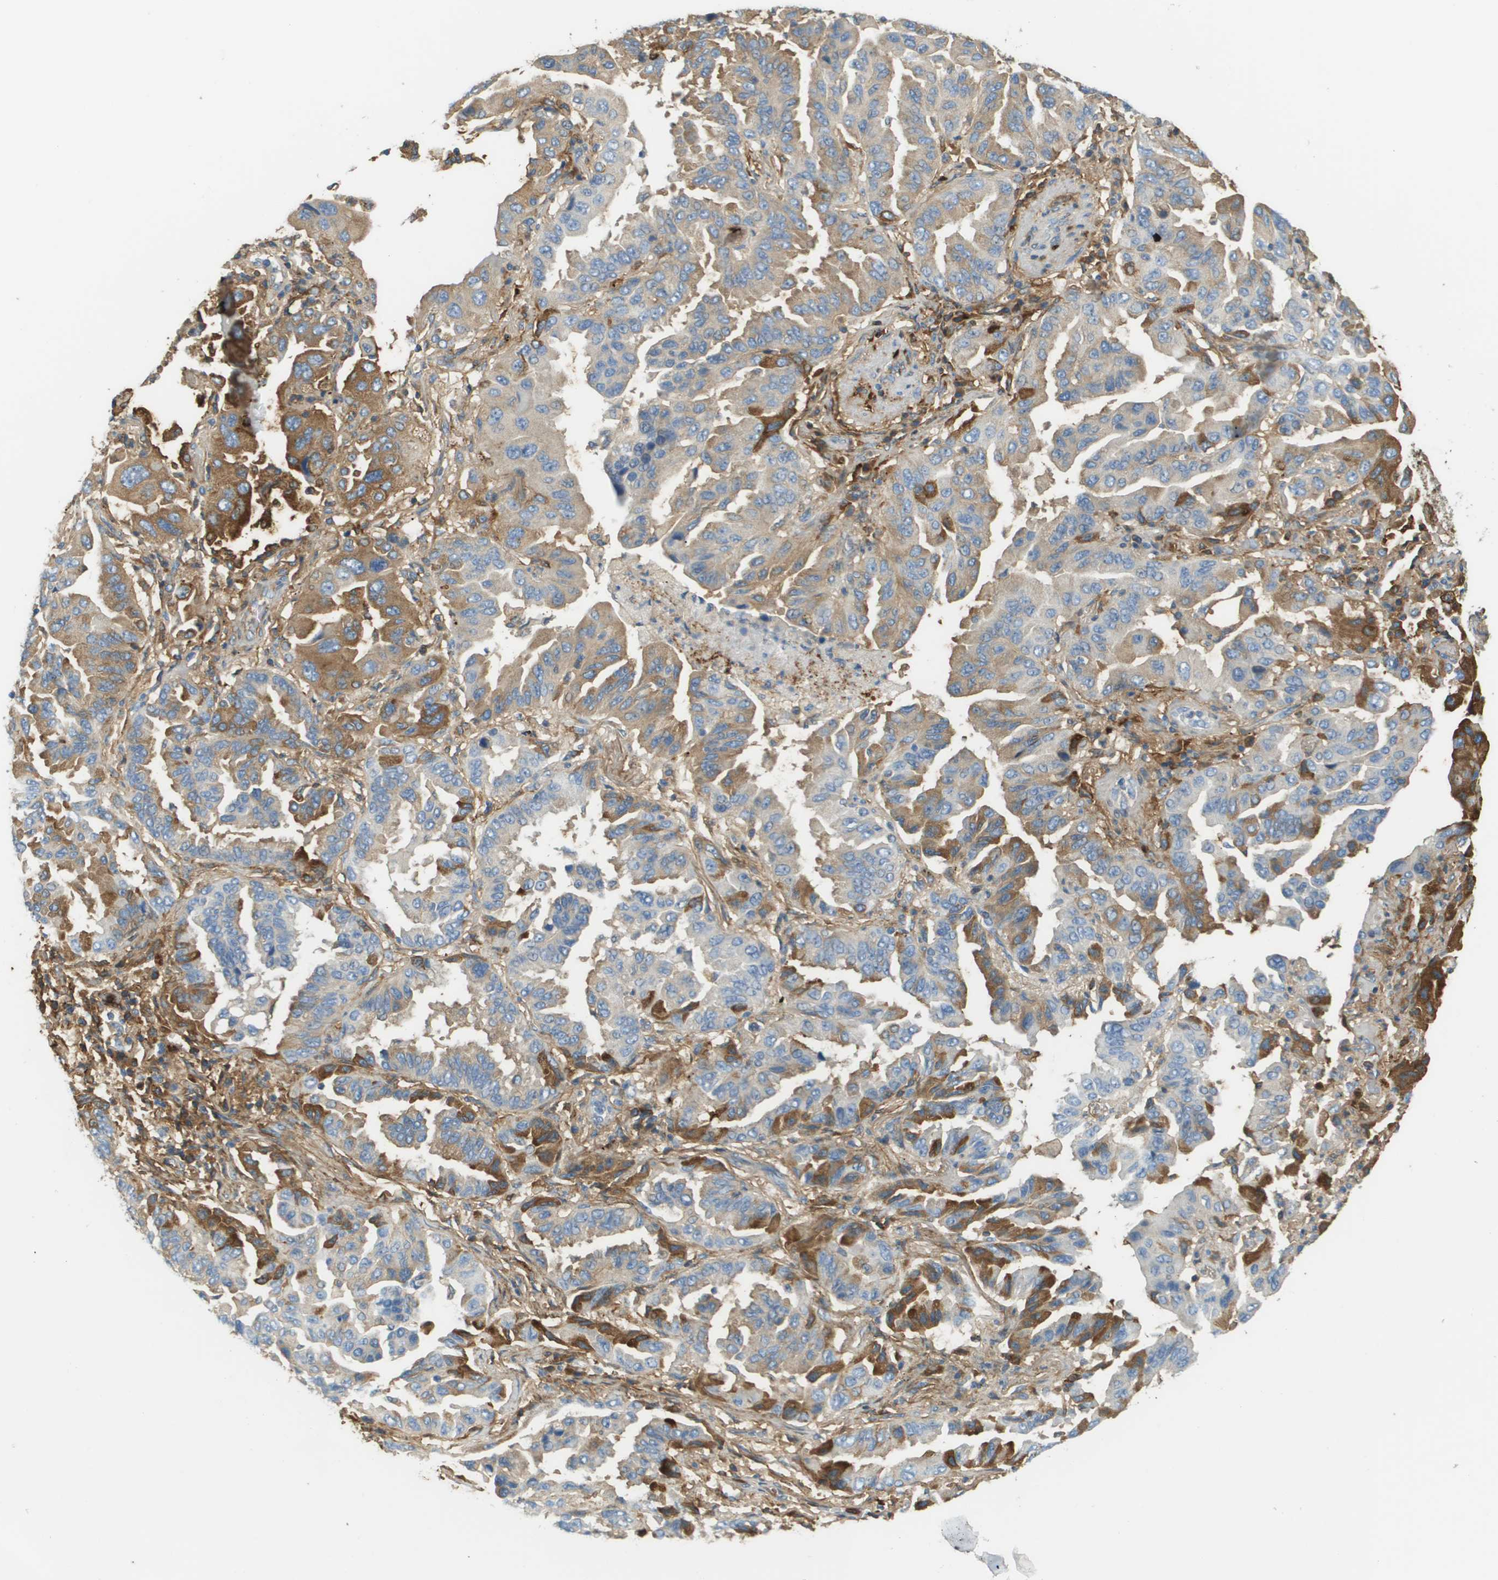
{"staining": {"intensity": "moderate", "quantity": ">75%", "location": "cytoplasmic/membranous"}, "tissue": "lung cancer", "cell_type": "Tumor cells", "image_type": "cancer", "snomed": [{"axis": "morphology", "description": "Adenocarcinoma, NOS"}, {"axis": "topography", "description": "Lung"}], "caption": "This is an image of IHC staining of adenocarcinoma (lung), which shows moderate staining in the cytoplasmic/membranous of tumor cells.", "gene": "DCN", "patient": {"sex": "female", "age": 65}}